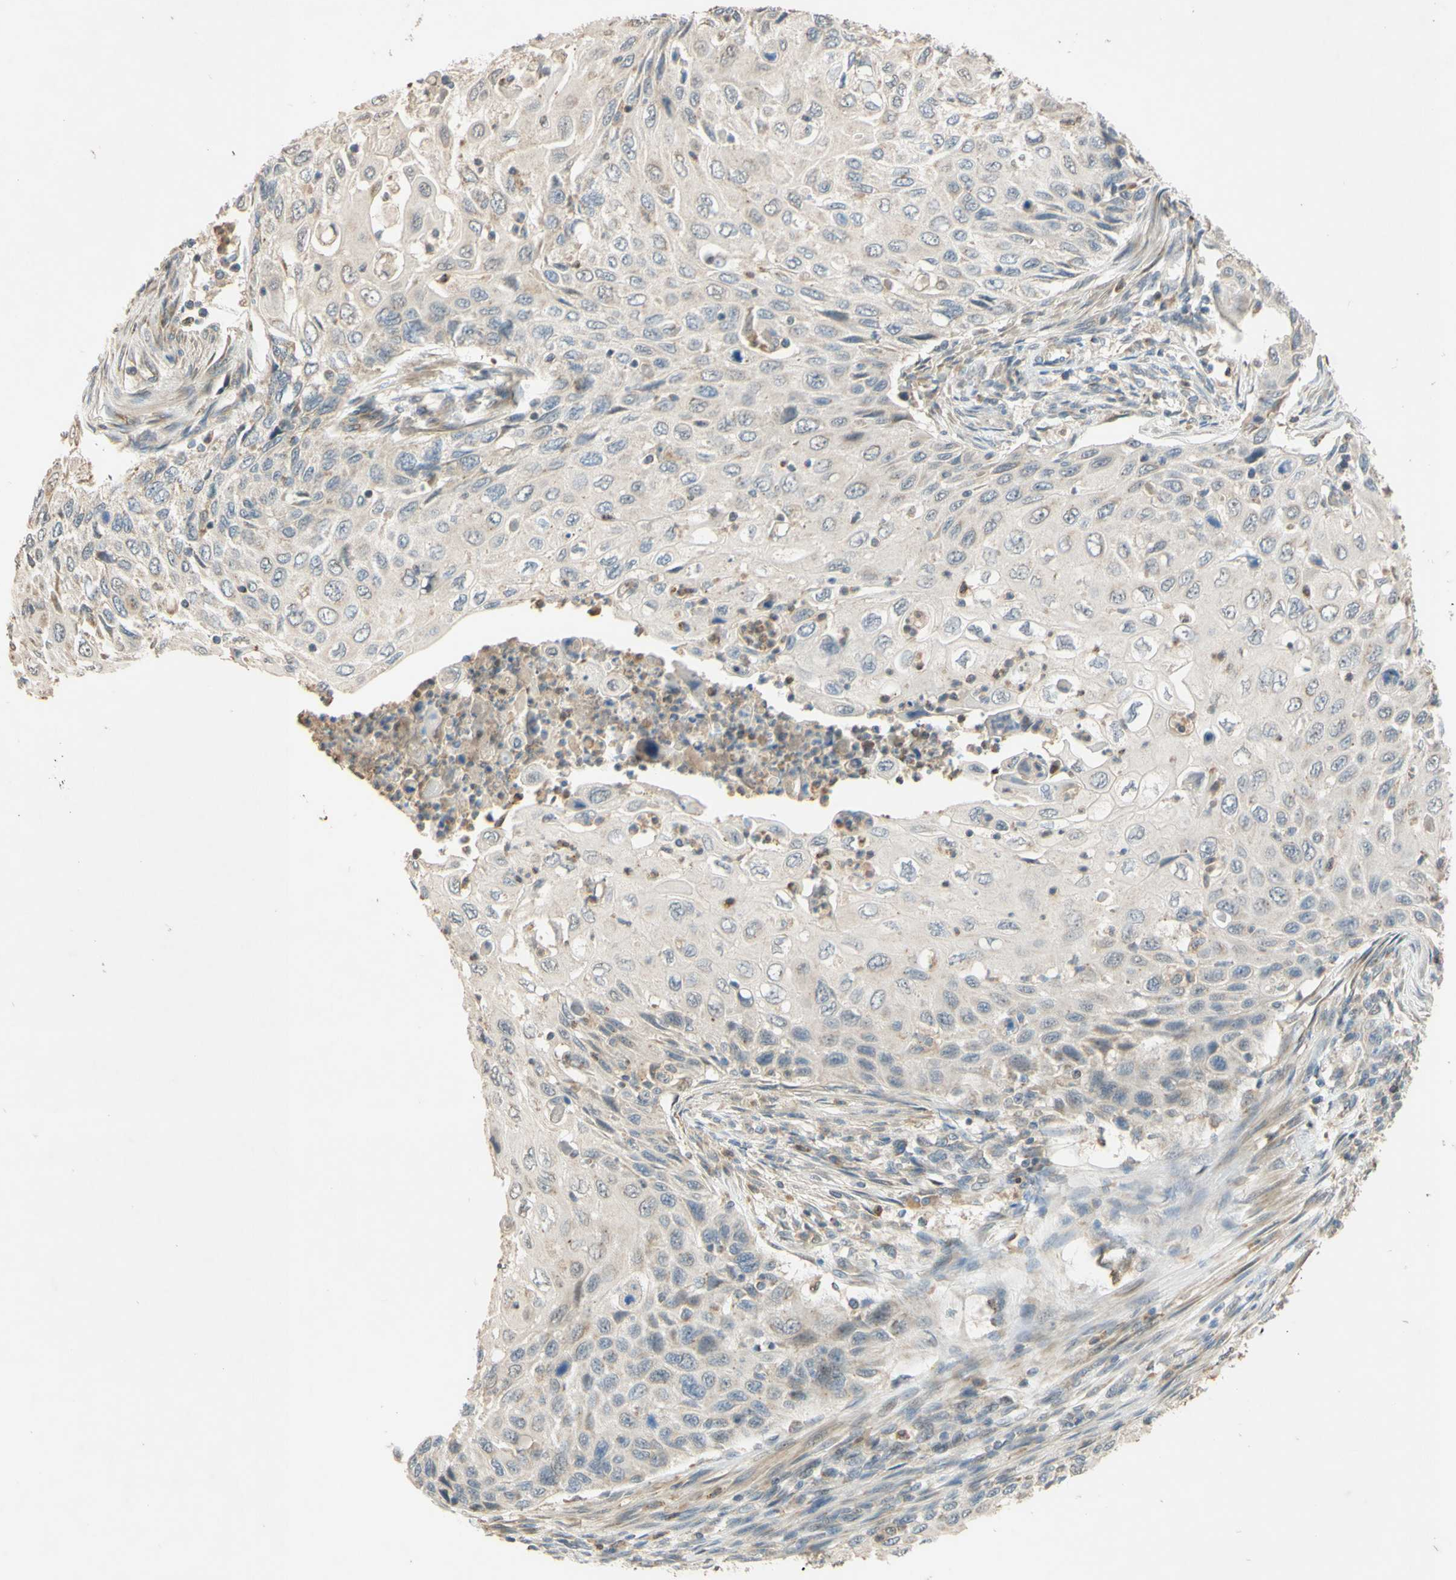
{"staining": {"intensity": "weak", "quantity": ">75%", "location": "cytoplasmic/membranous"}, "tissue": "cervical cancer", "cell_type": "Tumor cells", "image_type": "cancer", "snomed": [{"axis": "morphology", "description": "Squamous cell carcinoma, NOS"}, {"axis": "topography", "description": "Cervix"}], "caption": "Tumor cells reveal low levels of weak cytoplasmic/membranous staining in about >75% of cells in human squamous cell carcinoma (cervical). (IHC, brightfield microscopy, high magnification).", "gene": "GATA1", "patient": {"sex": "female", "age": 70}}